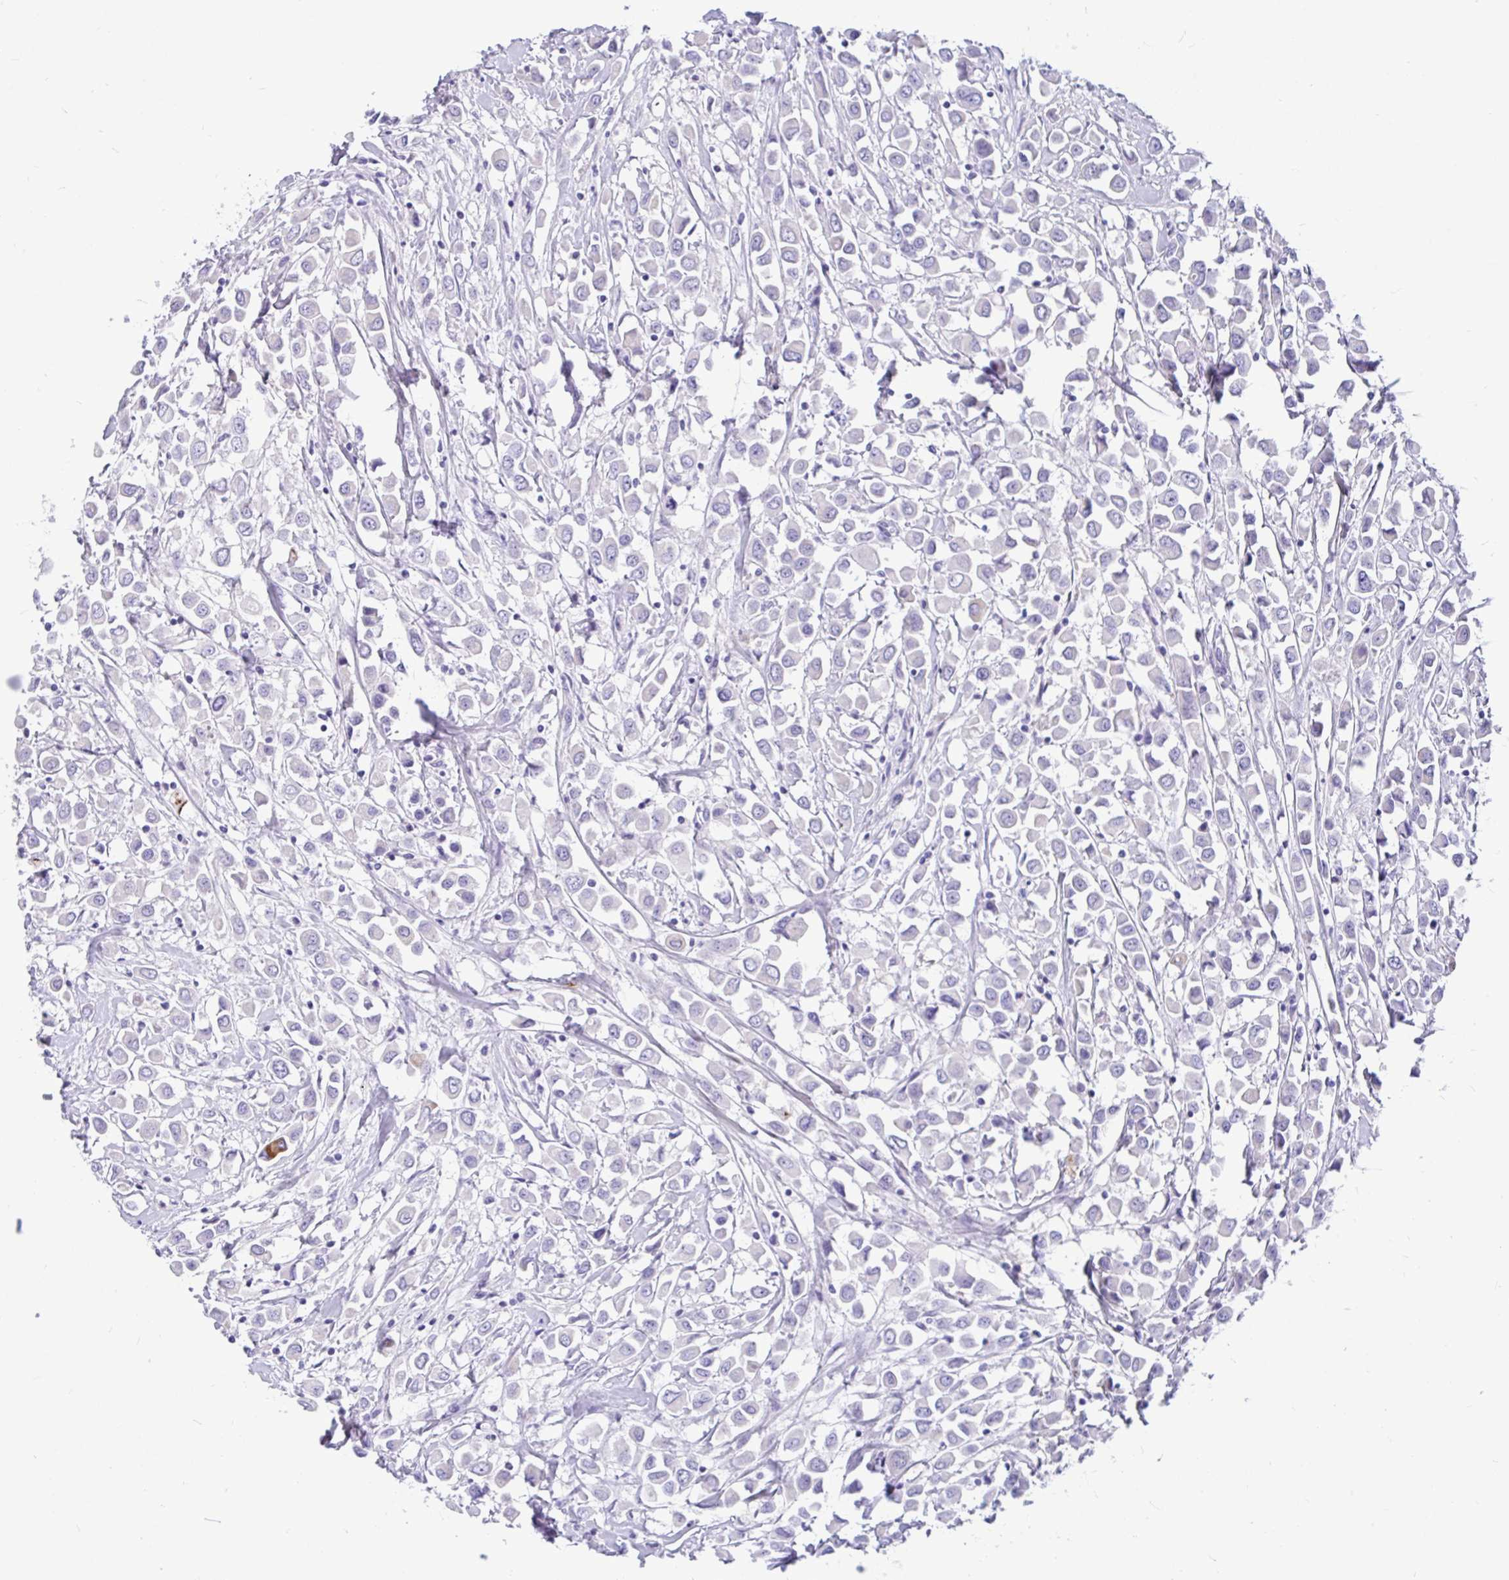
{"staining": {"intensity": "negative", "quantity": "none", "location": "none"}, "tissue": "breast cancer", "cell_type": "Tumor cells", "image_type": "cancer", "snomed": [{"axis": "morphology", "description": "Duct carcinoma"}, {"axis": "topography", "description": "Breast"}], "caption": "High power microscopy histopathology image of an immunohistochemistry (IHC) image of breast cancer, revealing no significant staining in tumor cells.", "gene": "KIAA2013", "patient": {"sex": "female", "age": 61}}